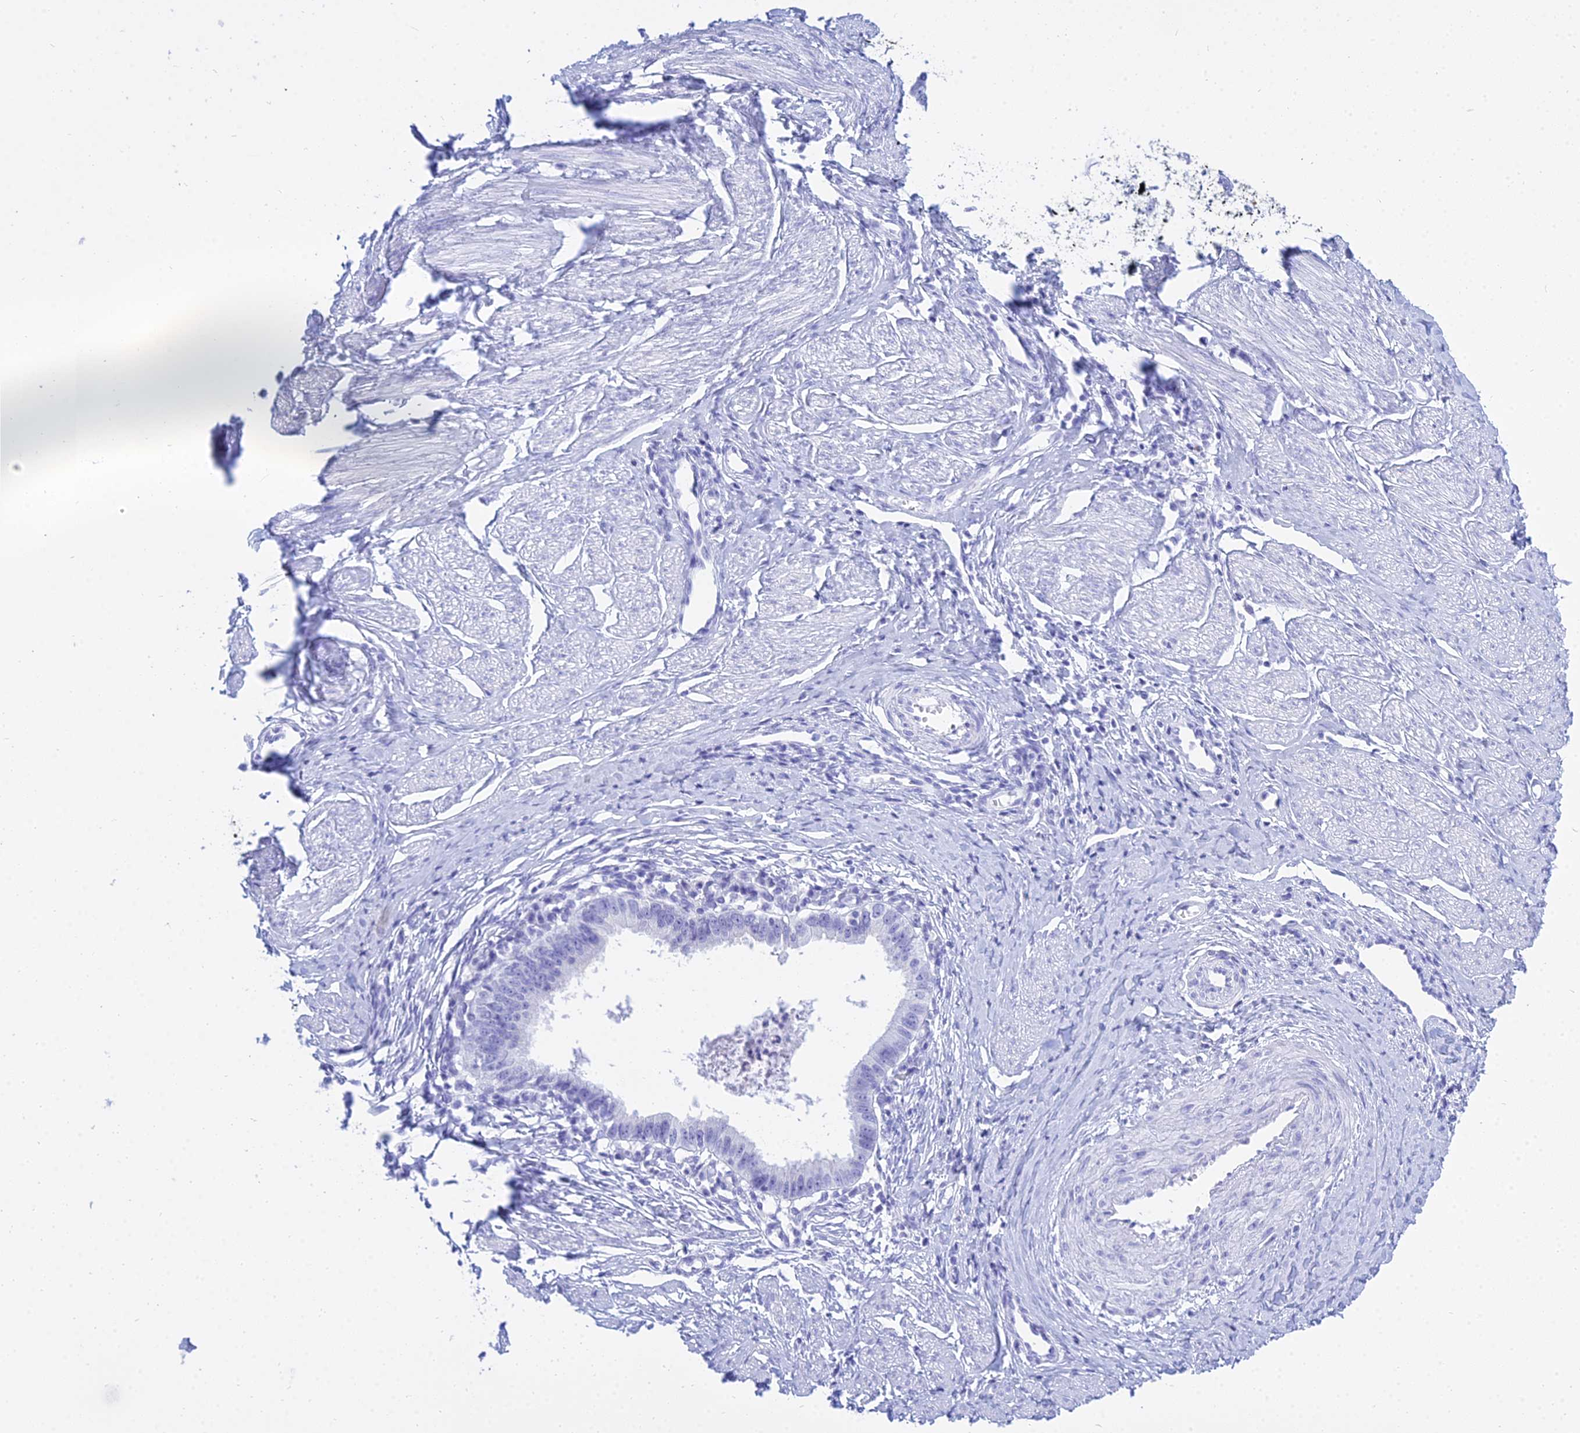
{"staining": {"intensity": "negative", "quantity": "none", "location": "none"}, "tissue": "cervical cancer", "cell_type": "Tumor cells", "image_type": "cancer", "snomed": [{"axis": "morphology", "description": "Adenocarcinoma, NOS"}, {"axis": "topography", "description": "Cervix"}], "caption": "Tumor cells are negative for protein expression in human cervical adenocarcinoma. (Immunohistochemistry (ihc), brightfield microscopy, high magnification).", "gene": "PATE4", "patient": {"sex": "female", "age": 36}}